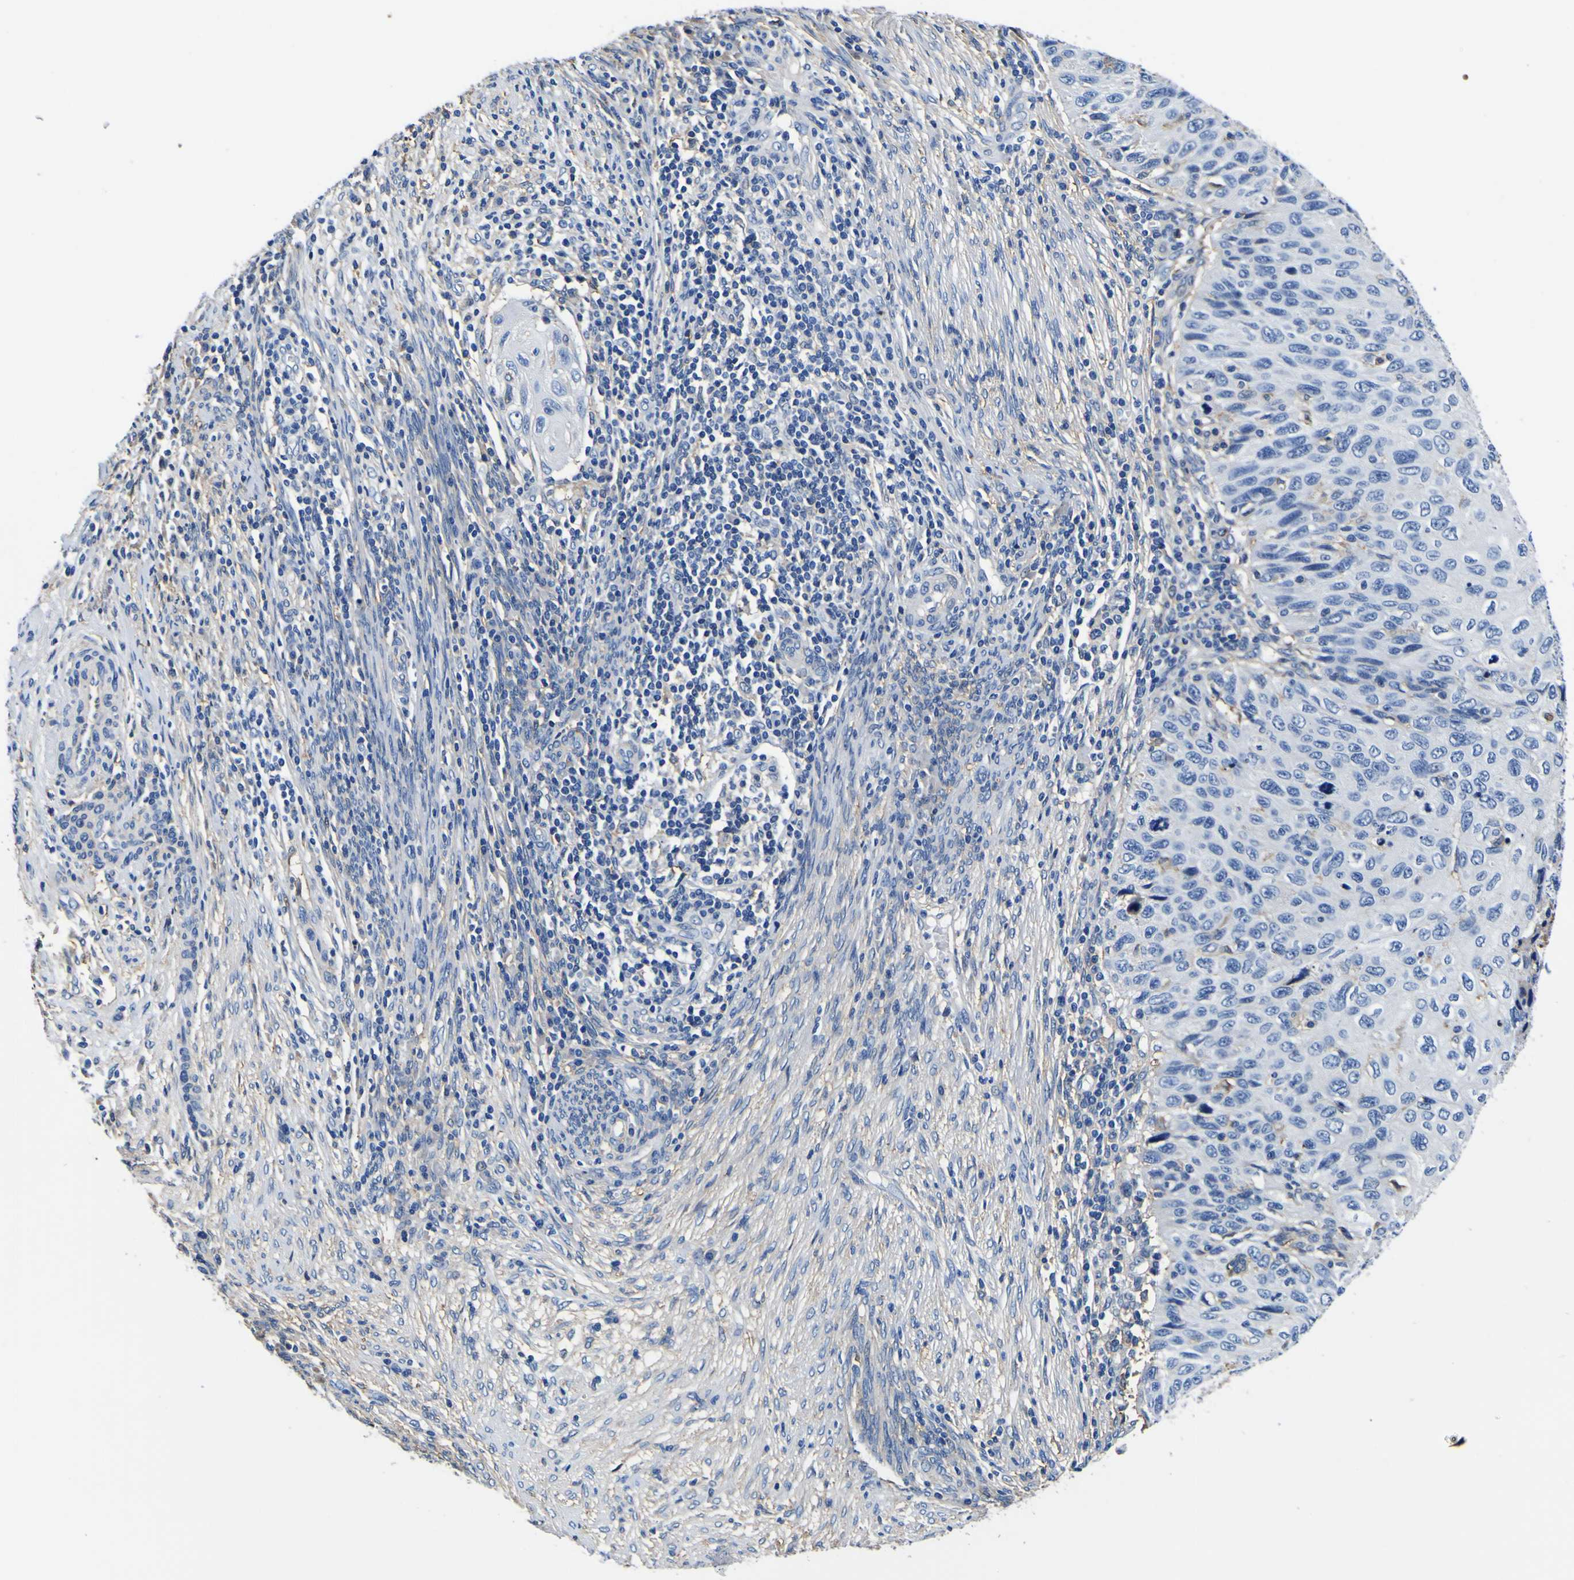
{"staining": {"intensity": "moderate", "quantity": "<25%", "location": "cytoplasmic/membranous"}, "tissue": "cervical cancer", "cell_type": "Tumor cells", "image_type": "cancer", "snomed": [{"axis": "morphology", "description": "Squamous cell carcinoma, NOS"}, {"axis": "topography", "description": "Cervix"}], "caption": "Immunohistochemistry micrograph of neoplastic tissue: human squamous cell carcinoma (cervical) stained using immunohistochemistry (IHC) reveals low levels of moderate protein expression localized specifically in the cytoplasmic/membranous of tumor cells, appearing as a cytoplasmic/membranous brown color.", "gene": "PXDN", "patient": {"sex": "female", "age": 70}}